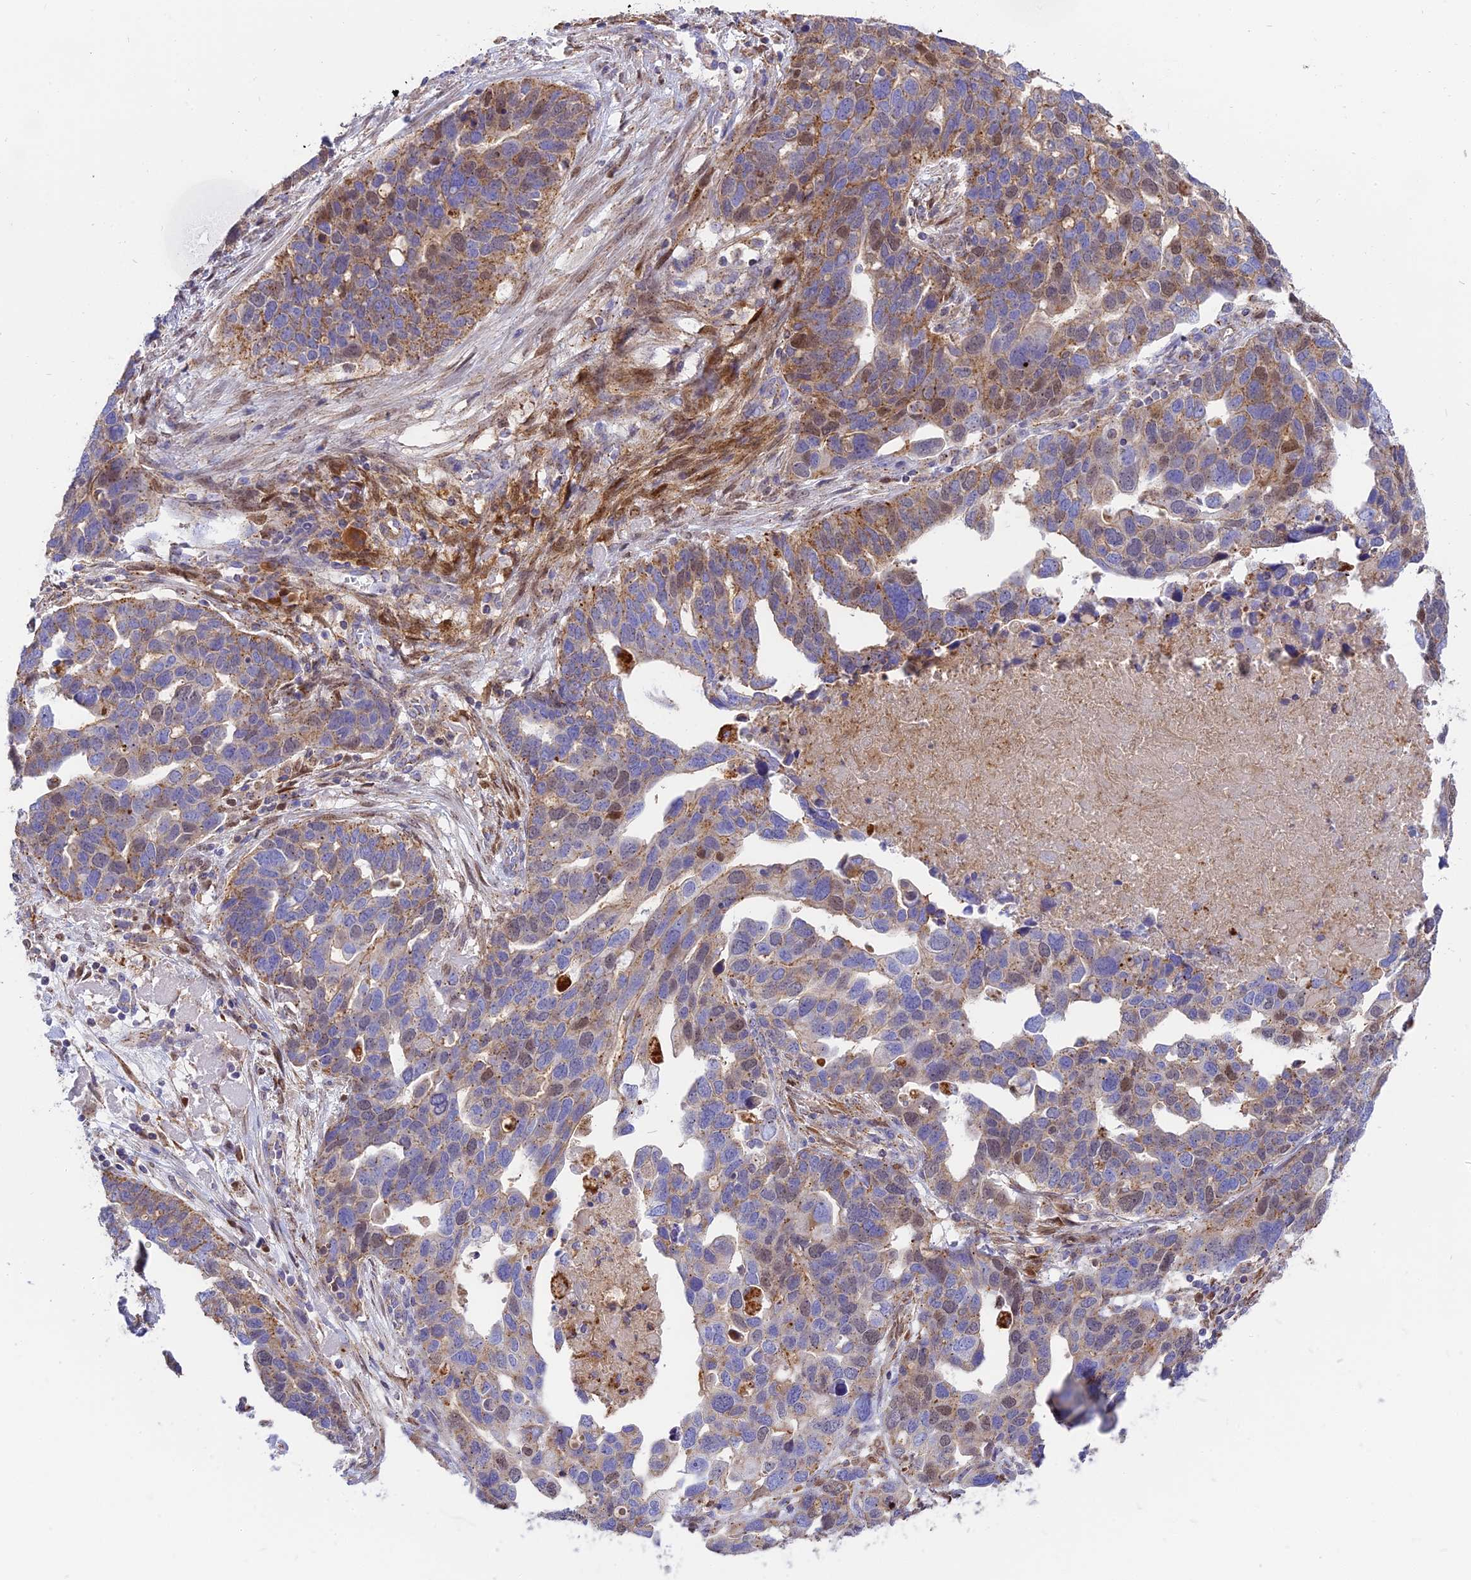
{"staining": {"intensity": "moderate", "quantity": "<25%", "location": "cytoplasmic/membranous,nuclear"}, "tissue": "ovarian cancer", "cell_type": "Tumor cells", "image_type": "cancer", "snomed": [{"axis": "morphology", "description": "Cystadenocarcinoma, serous, NOS"}, {"axis": "topography", "description": "Ovary"}], "caption": "Immunohistochemistry (DAB) staining of ovarian serous cystadenocarcinoma reveals moderate cytoplasmic/membranous and nuclear protein expression in about <25% of tumor cells. (brown staining indicates protein expression, while blue staining denotes nuclei).", "gene": "CENPV", "patient": {"sex": "female", "age": 54}}